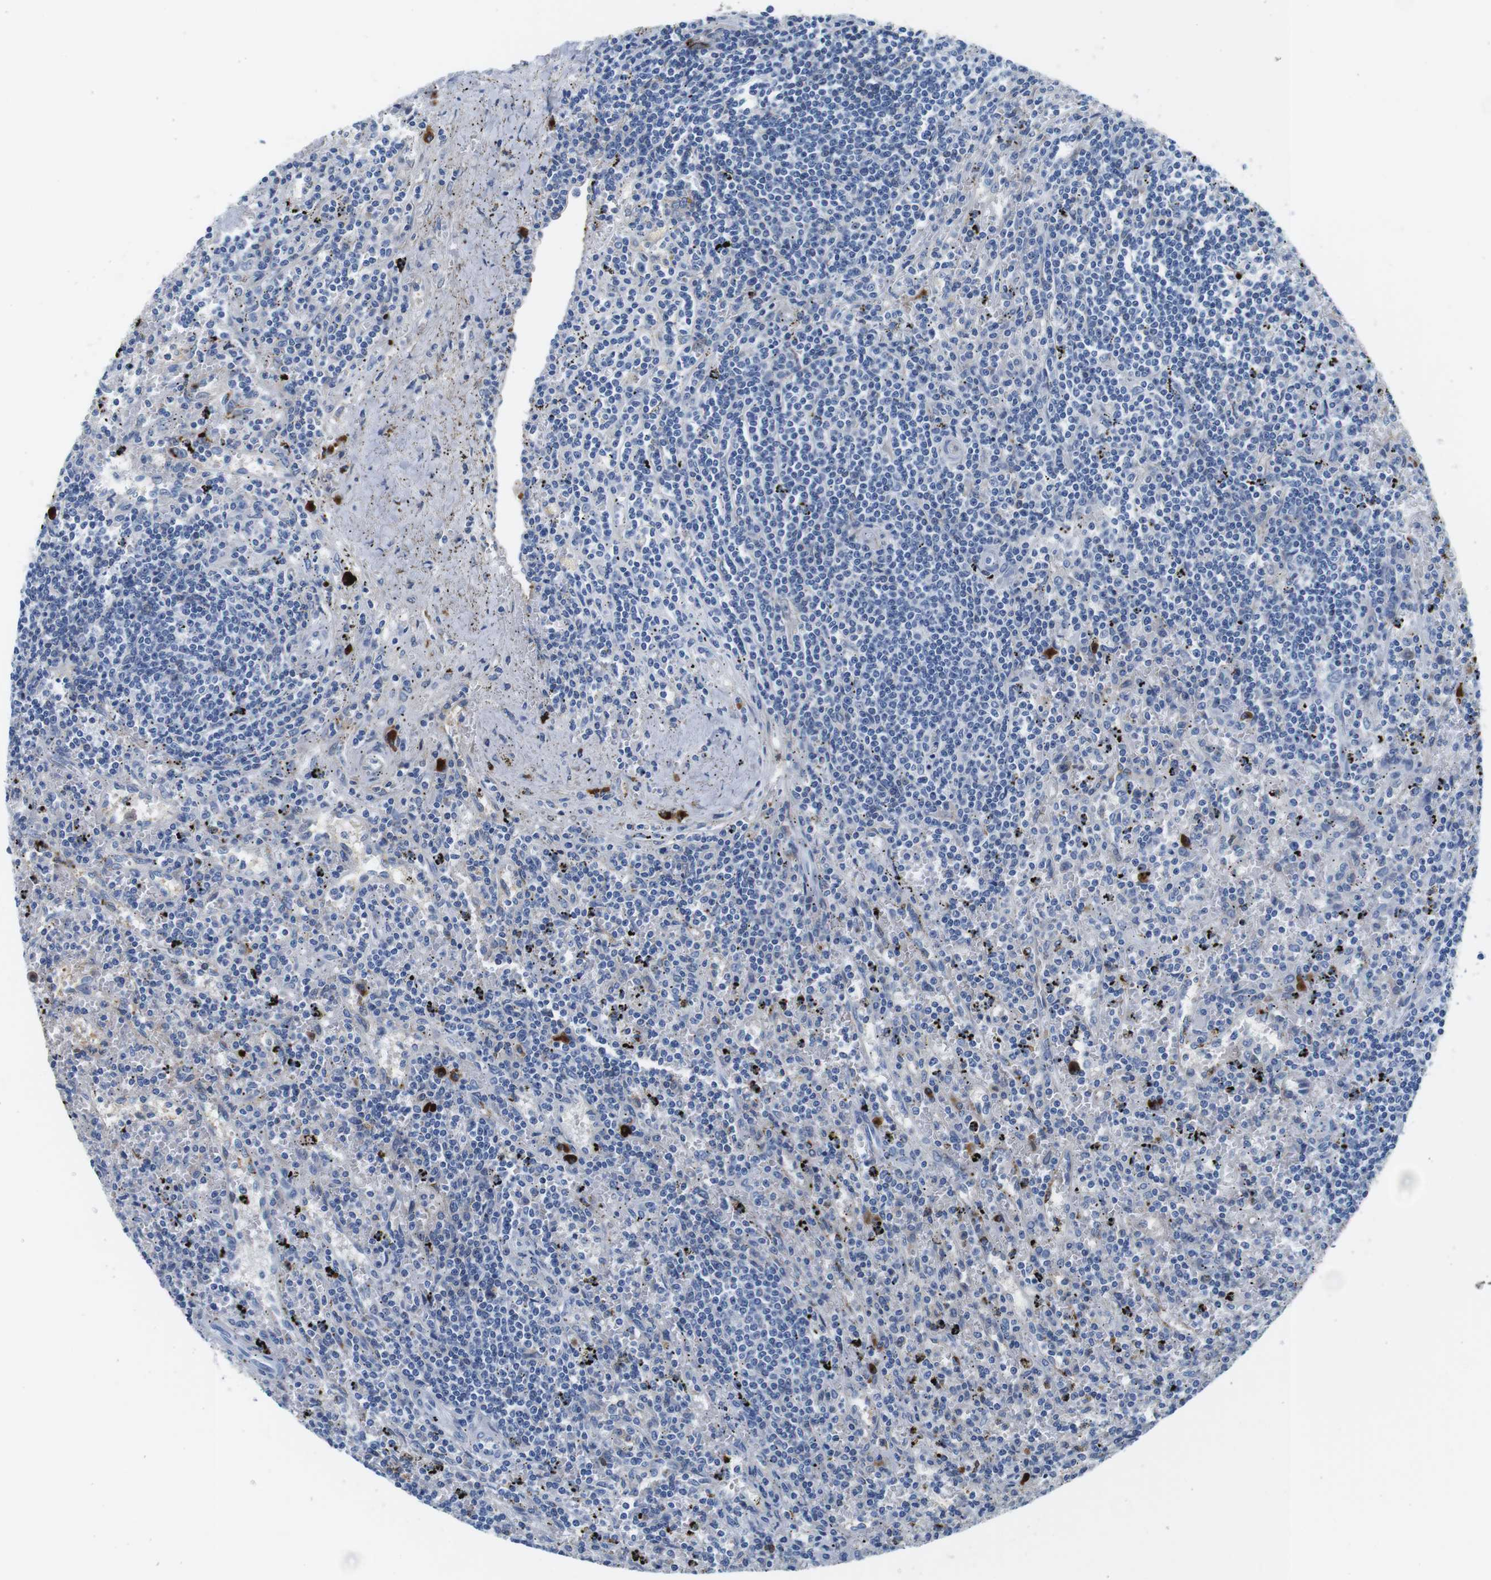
{"staining": {"intensity": "negative", "quantity": "none", "location": "none"}, "tissue": "lymphoma", "cell_type": "Tumor cells", "image_type": "cancer", "snomed": [{"axis": "morphology", "description": "Malignant lymphoma, non-Hodgkin's type, Low grade"}, {"axis": "topography", "description": "Spleen"}], "caption": "An immunohistochemistry image of malignant lymphoma, non-Hodgkin's type (low-grade) is shown. There is no staining in tumor cells of malignant lymphoma, non-Hodgkin's type (low-grade).", "gene": "IGKC", "patient": {"sex": "male", "age": 76}}